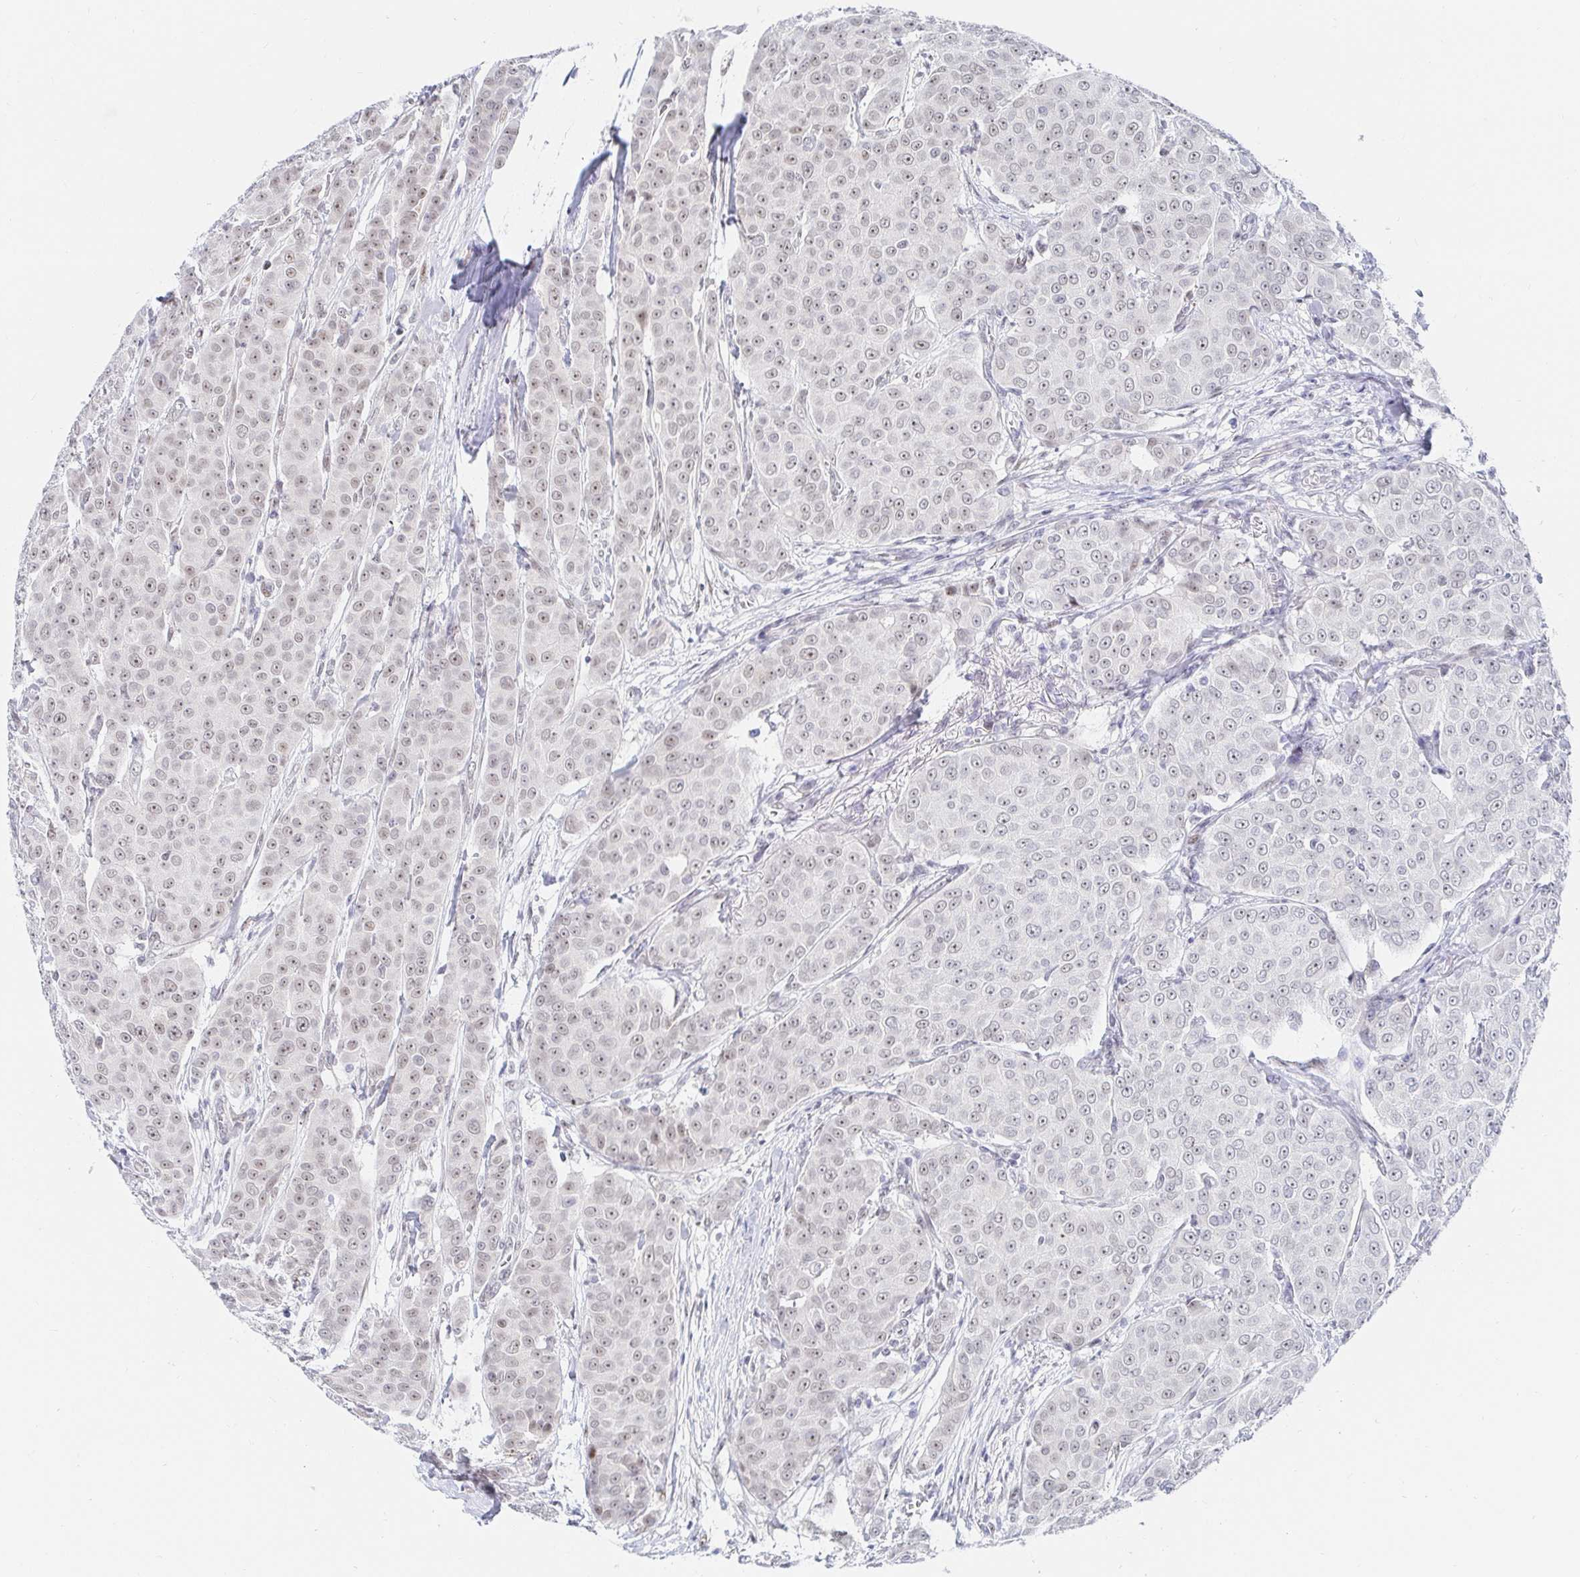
{"staining": {"intensity": "weak", "quantity": "25%-75%", "location": "nuclear"}, "tissue": "breast cancer", "cell_type": "Tumor cells", "image_type": "cancer", "snomed": [{"axis": "morphology", "description": "Duct carcinoma"}, {"axis": "topography", "description": "Breast"}], "caption": "Brown immunohistochemical staining in human breast invasive ductal carcinoma displays weak nuclear expression in about 25%-75% of tumor cells.", "gene": "COL28A1", "patient": {"sex": "female", "age": 91}}